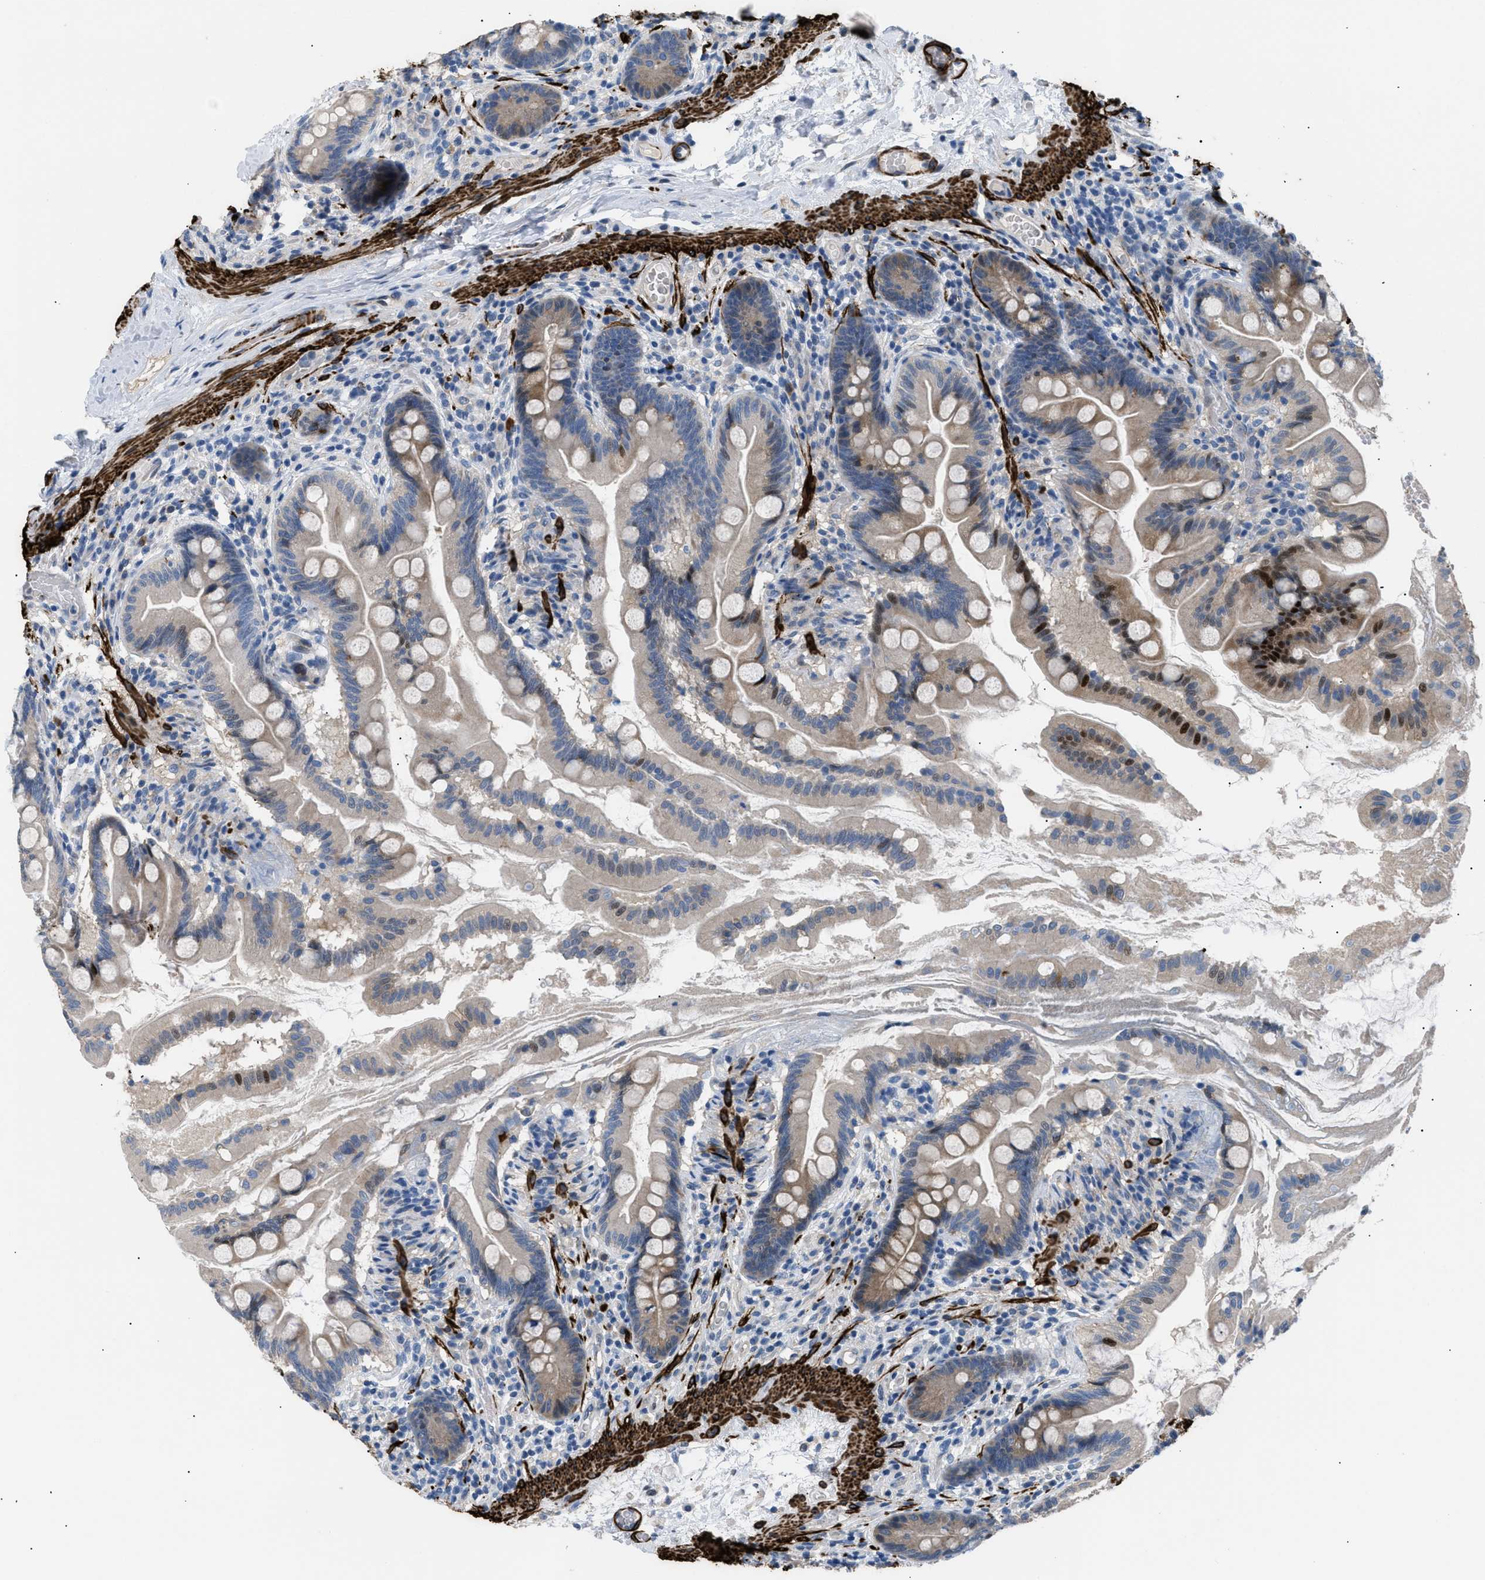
{"staining": {"intensity": "moderate", "quantity": "<25%", "location": "nuclear"}, "tissue": "small intestine", "cell_type": "Glandular cells", "image_type": "normal", "snomed": [{"axis": "morphology", "description": "Normal tissue, NOS"}, {"axis": "topography", "description": "Small intestine"}], "caption": "Brown immunohistochemical staining in benign small intestine exhibits moderate nuclear staining in approximately <25% of glandular cells. (DAB = brown stain, brightfield microscopy at high magnification).", "gene": "ICA1", "patient": {"sex": "female", "age": 56}}